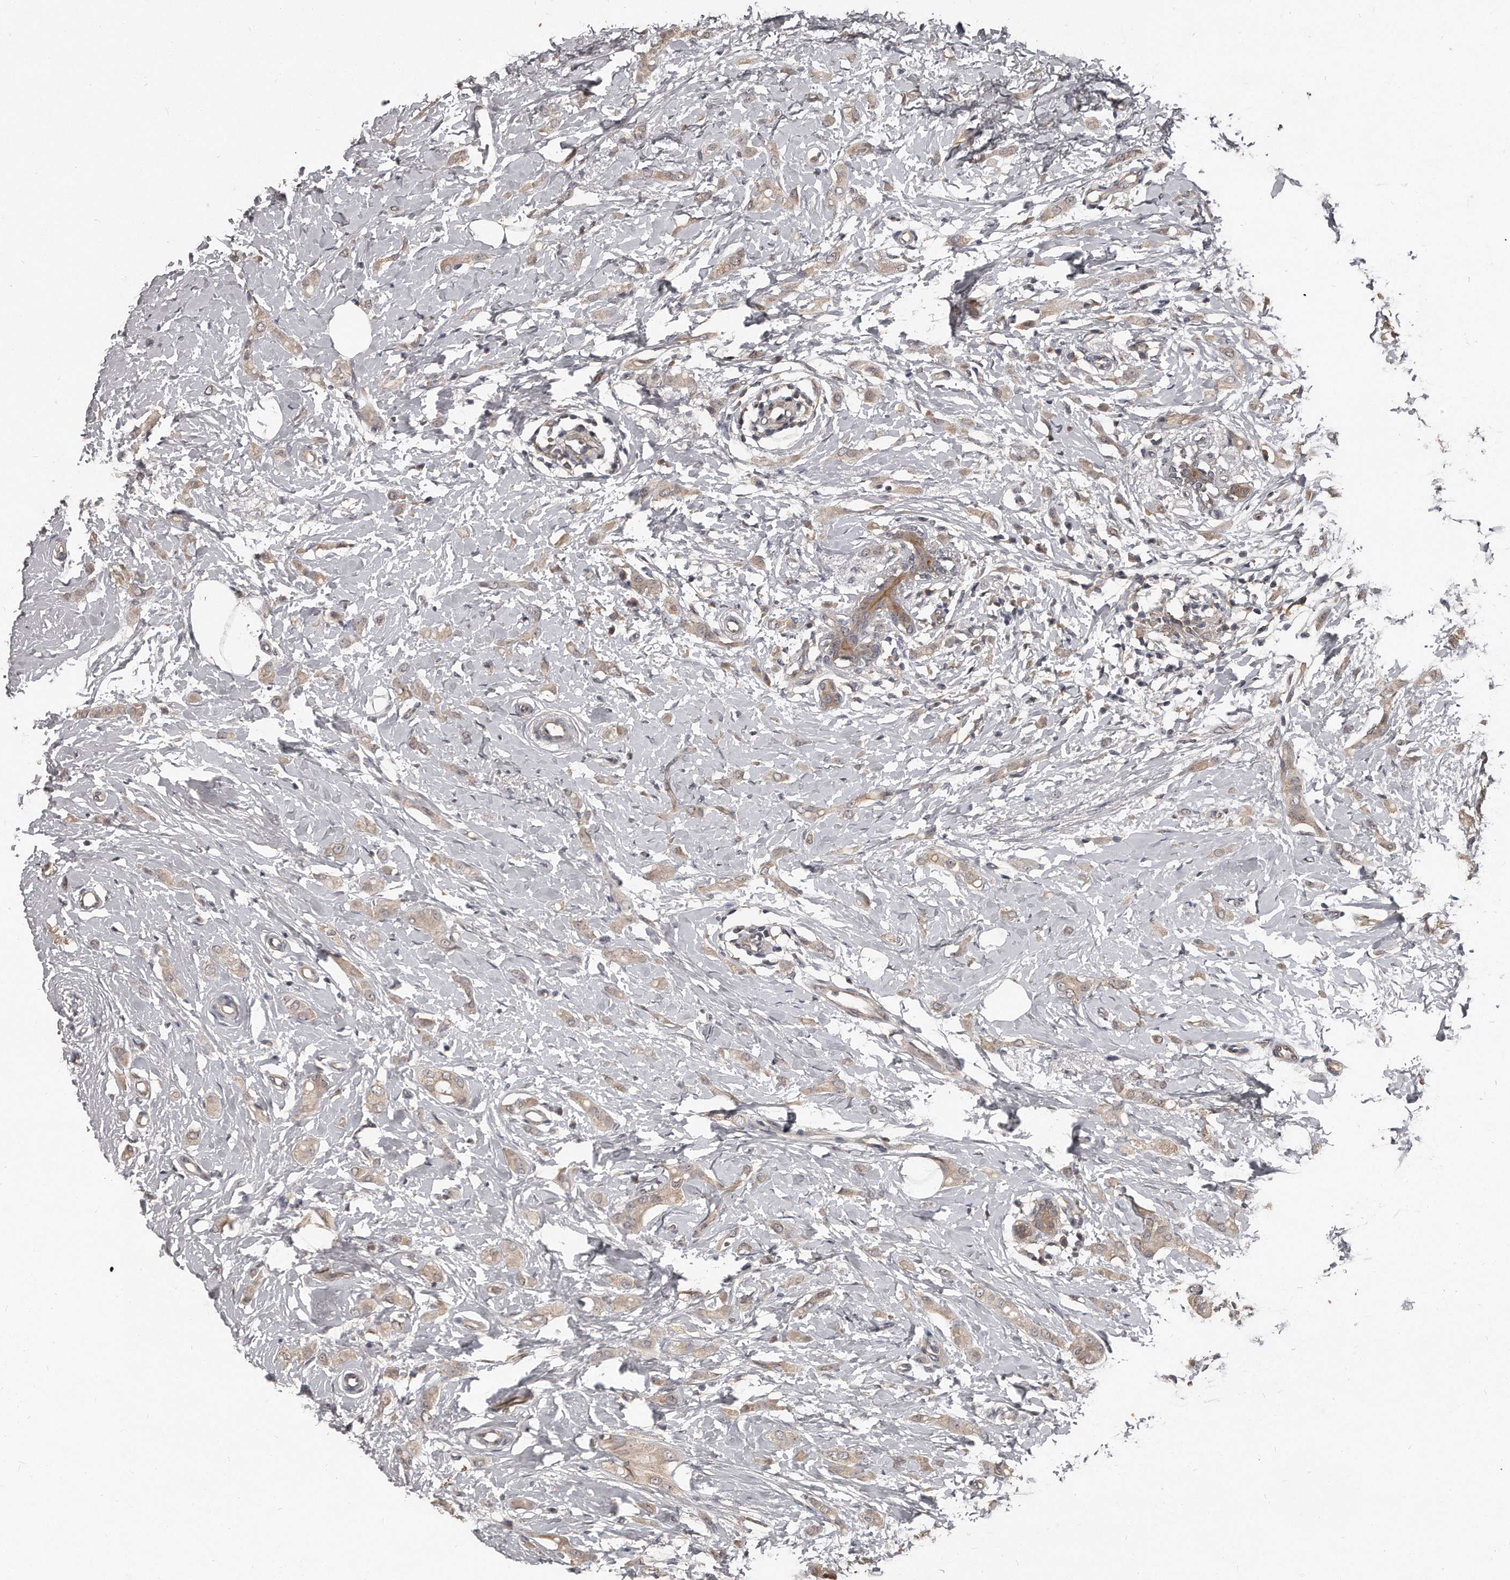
{"staining": {"intensity": "weak", "quantity": "25%-75%", "location": "cytoplasmic/membranous"}, "tissue": "breast cancer", "cell_type": "Tumor cells", "image_type": "cancer", "snomed": [{"axis": "morphology", "description": "Lobular carcinoma"}, {"axis": "topography", "description": "Breast"}], "caption": "Immunohistochemistry micrograph of neoplastic tissue: human breast cancer stained using immunohistochemistry (IHC) demonstrates low levels of weak protein expression localized specifically in the cytoplasmic/membranous of tumor cells, appearing as a cytoplasmic/membranous brown color.", "gene": "GRB10", "patient": {"sex": "female", "age": 55}}